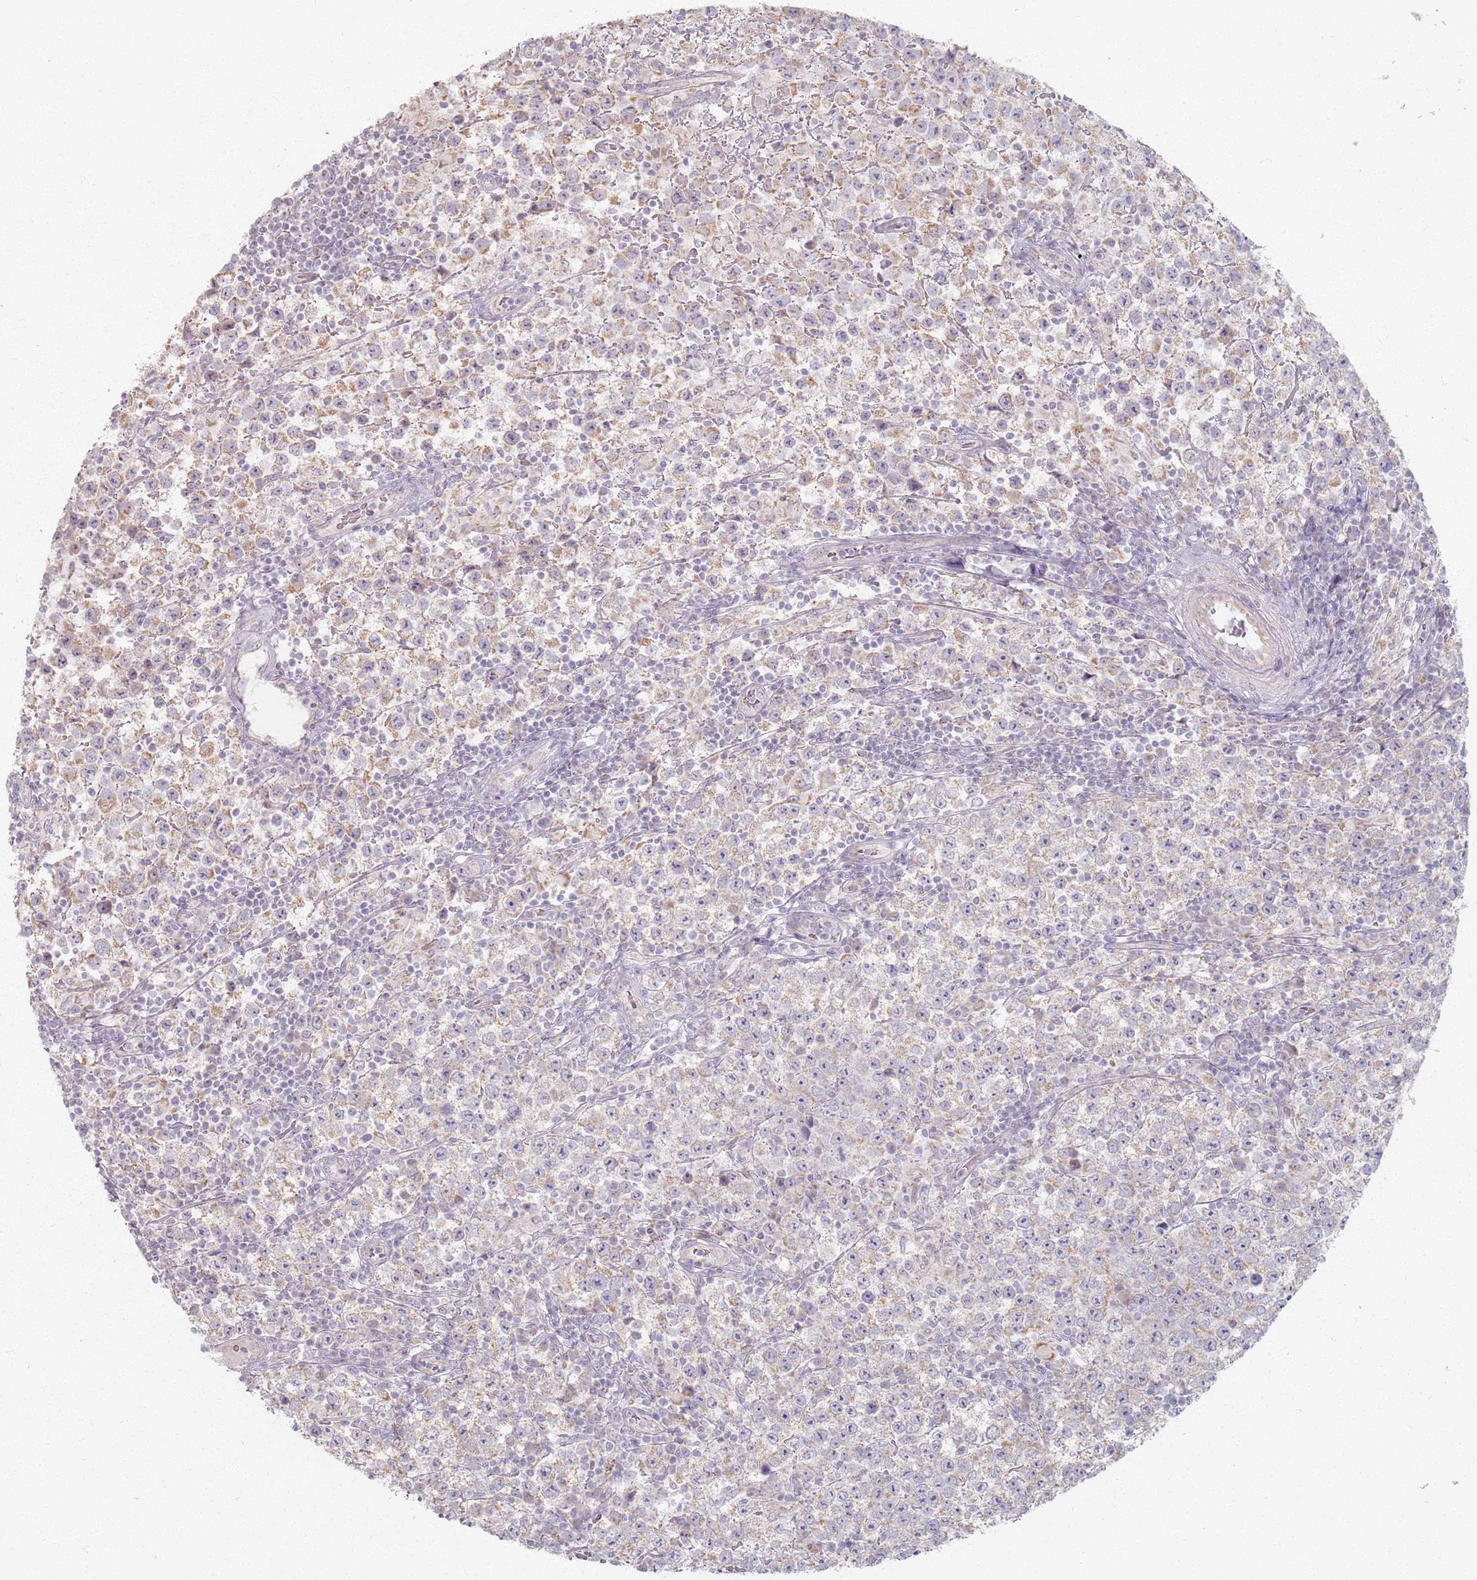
{"staining": {"intensity": "moderate", "quantity": "25%-75%", "location": "cytoplasmic/membranous"}, "tissue": "testis cancer", "cell_type": "Tumor cells", "image_type": "cancer", "snomed": [{"axis": "morphology", "description": "Seminoma, NOS"}, {"axis": "morphology", "description": "Carcinoma, Embryonal, NOS"}, {"axis": "topography", "description": "Testis"}], "caption": "Protein staining by immunohistochemistry reveals moderate cytoplasmic/membranous staining in about 25%-75% of tumor cells in testis cancer (embryonal carcinoma).", "gene": "PKD2L2", "patient": {"sex": "male", "age": 41}}